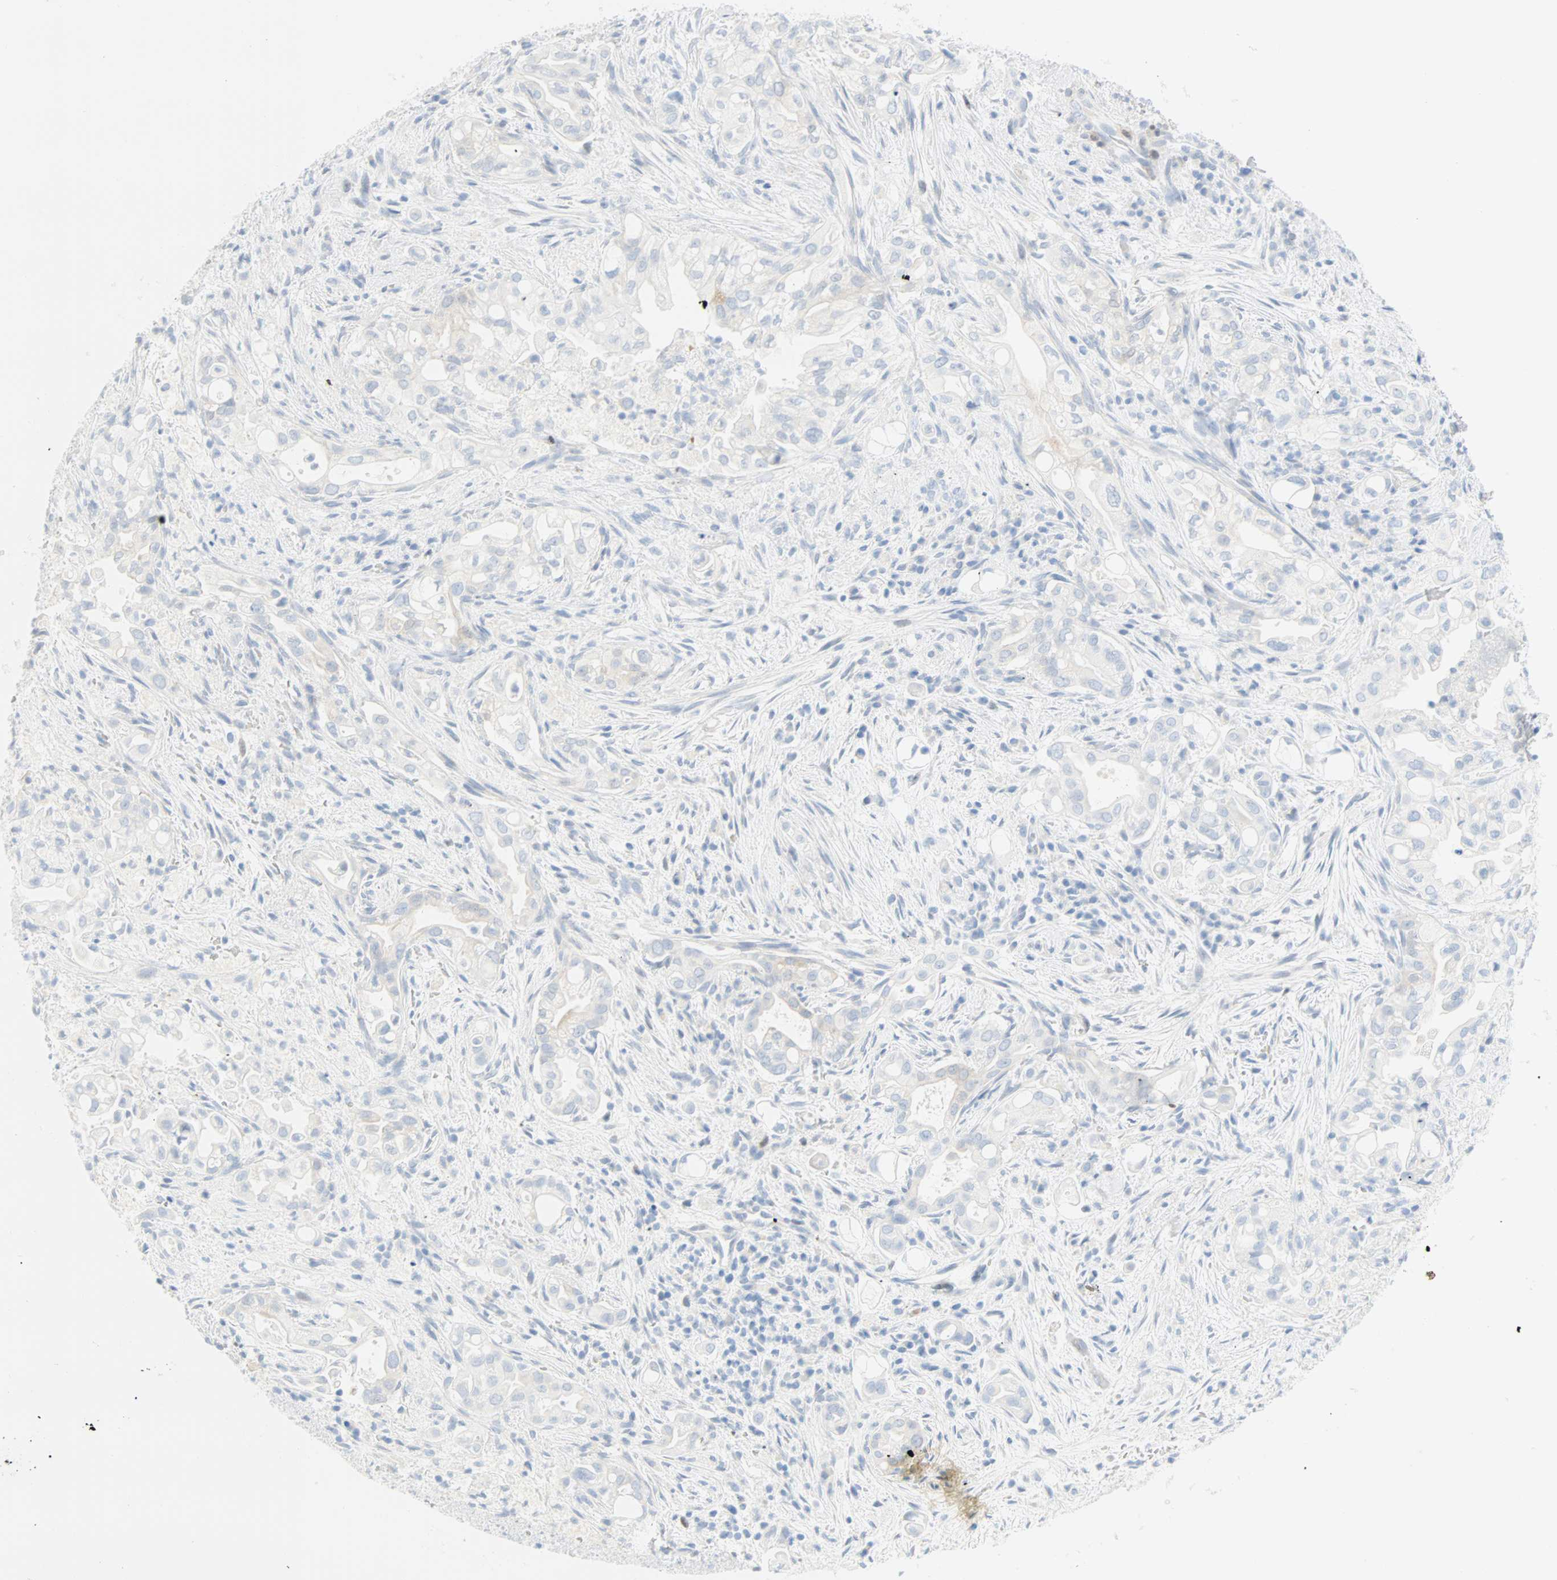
{"staining": {"intensity": "negative", "quantity": "none", "location": "none"}, "tissue": "liver cancer", "cell_type": "Tumor cells", "image_type": "cancer", "snomed": [{"axis": "morphology", "description": "Cholangiocarcinoma"}, {"axis": "topography", "description": "Liver"}], "caption": "There is no significant expression in tumor cells of liver cholangiocarcinoma.", "gene": "SELENBP1", "patient": {"sex": "female", "age": 68}}